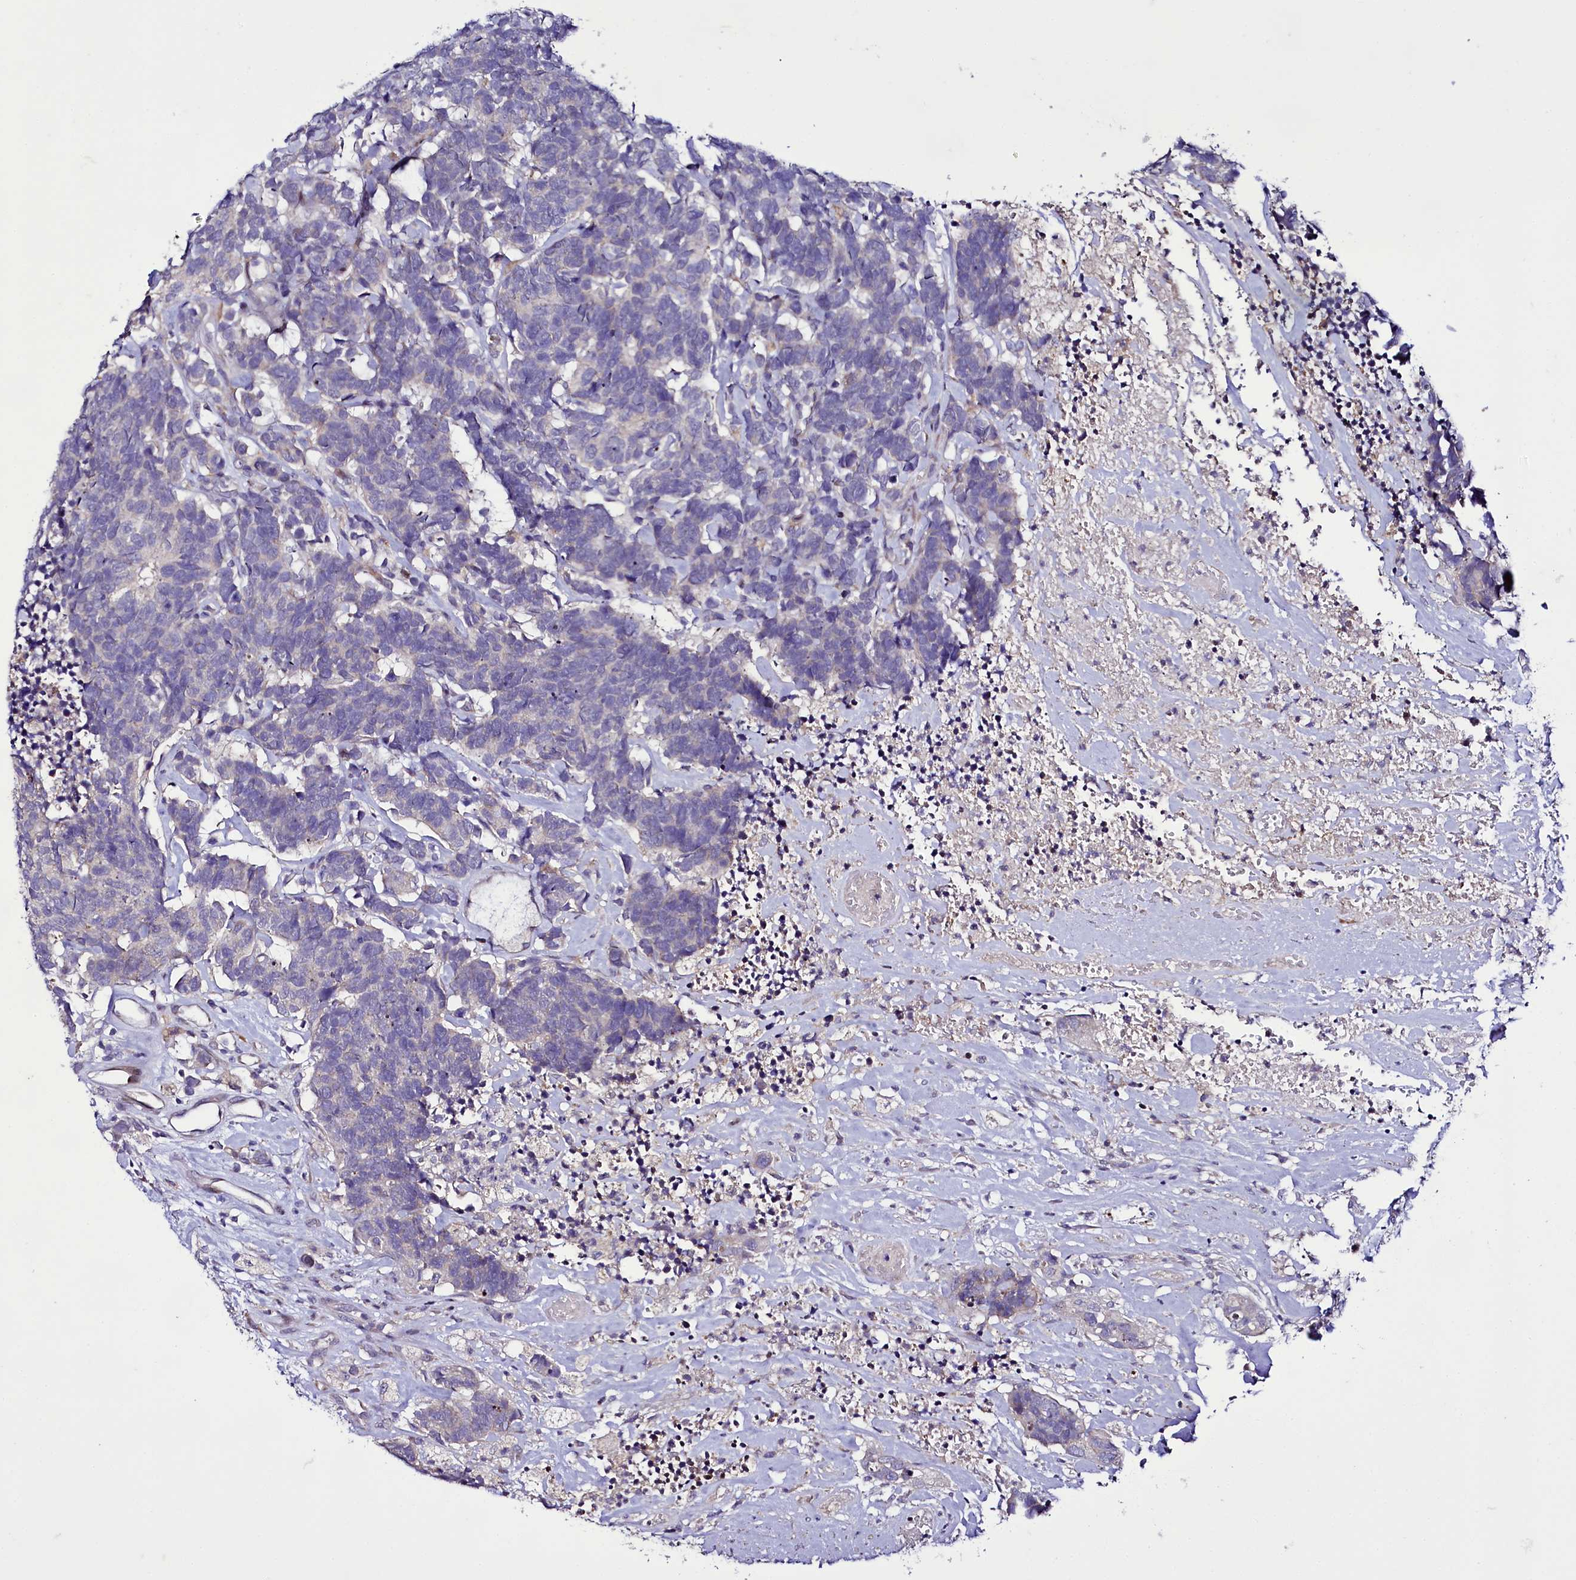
{"staining": {"intensity": "negative", "quantity": "none", "location": "none"}, "tissue": "carcinoid", "cell_type": "Tumor cells", "image_type": "cancer", "snomed": [{"axis": "morphology", "description": "Carcinoma, NOS"}, {"axis": "morphology", "description": "Carcinoid, malignant, NOS"}, {"axis": "topography", "description": "Urinary bladder"}], "caption": "Immunohistochemistry micrograph of neoplastic tissue: human carcinoma stained with DAB (3,3'-diaminobenzidine) exhibits no significant protein positivity in tumor cells.", "gene": "ZC3H12C", "patient": {"sex": "male", "age": 57}}